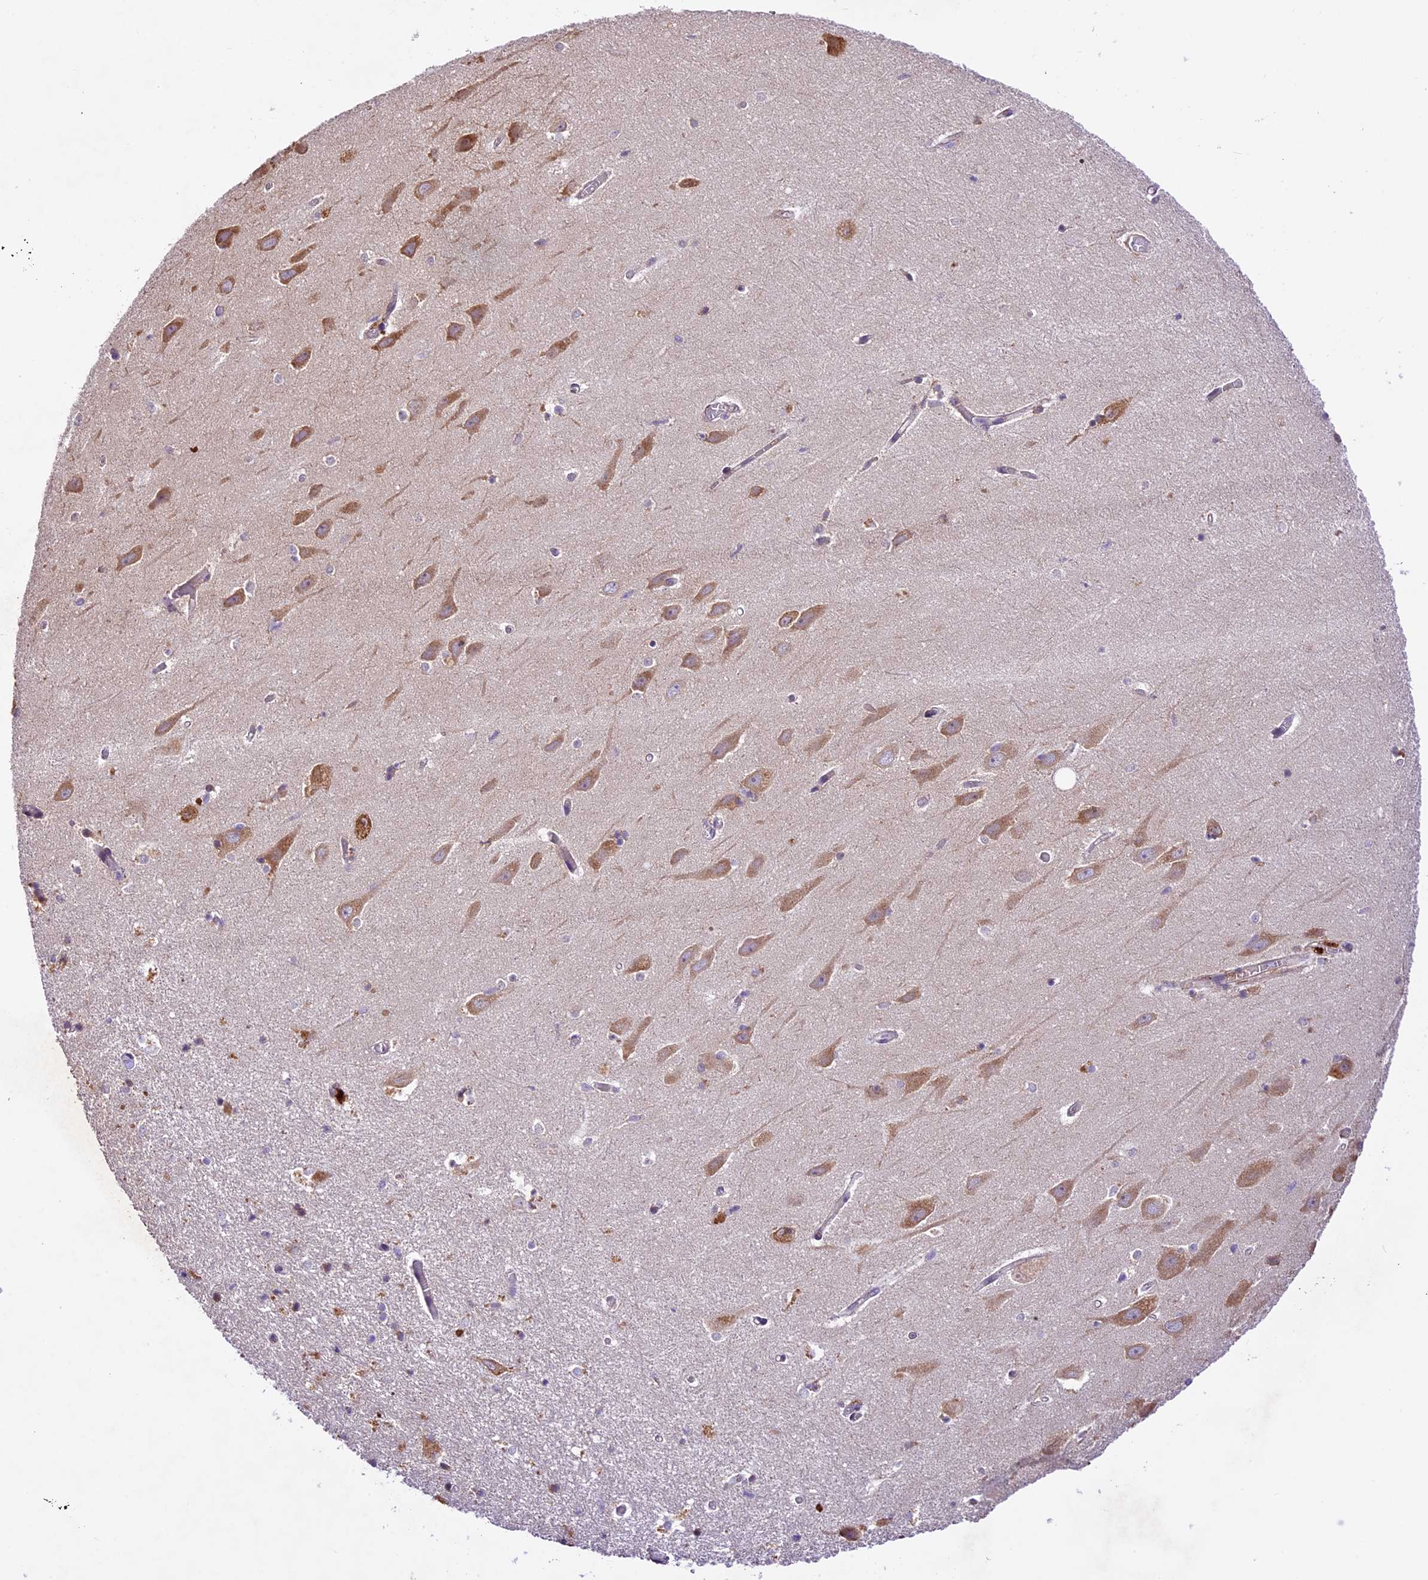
{"staining": {"intensity": "moderate", "quantity": "<25%", "location": "cytoplasmic/membranous"}, "tissue": "hippocampus", "cell_type": "Glial cells", "image_type": "normal", "snomed": [{"axis": "morphology", "description": "Normal tissue, NOS"}, {"axis": "topography", "description": "Hippocampus"}], "caption": "Protein analysis of normal hippocampus reveals moderate cytoplasmic/membranous expression in about <25% of glial cells. (DAB IHC with brightfield microscopy, high magnification).", "gene": "CCSER1", "patient": {"sex": "female", "age": 64}}